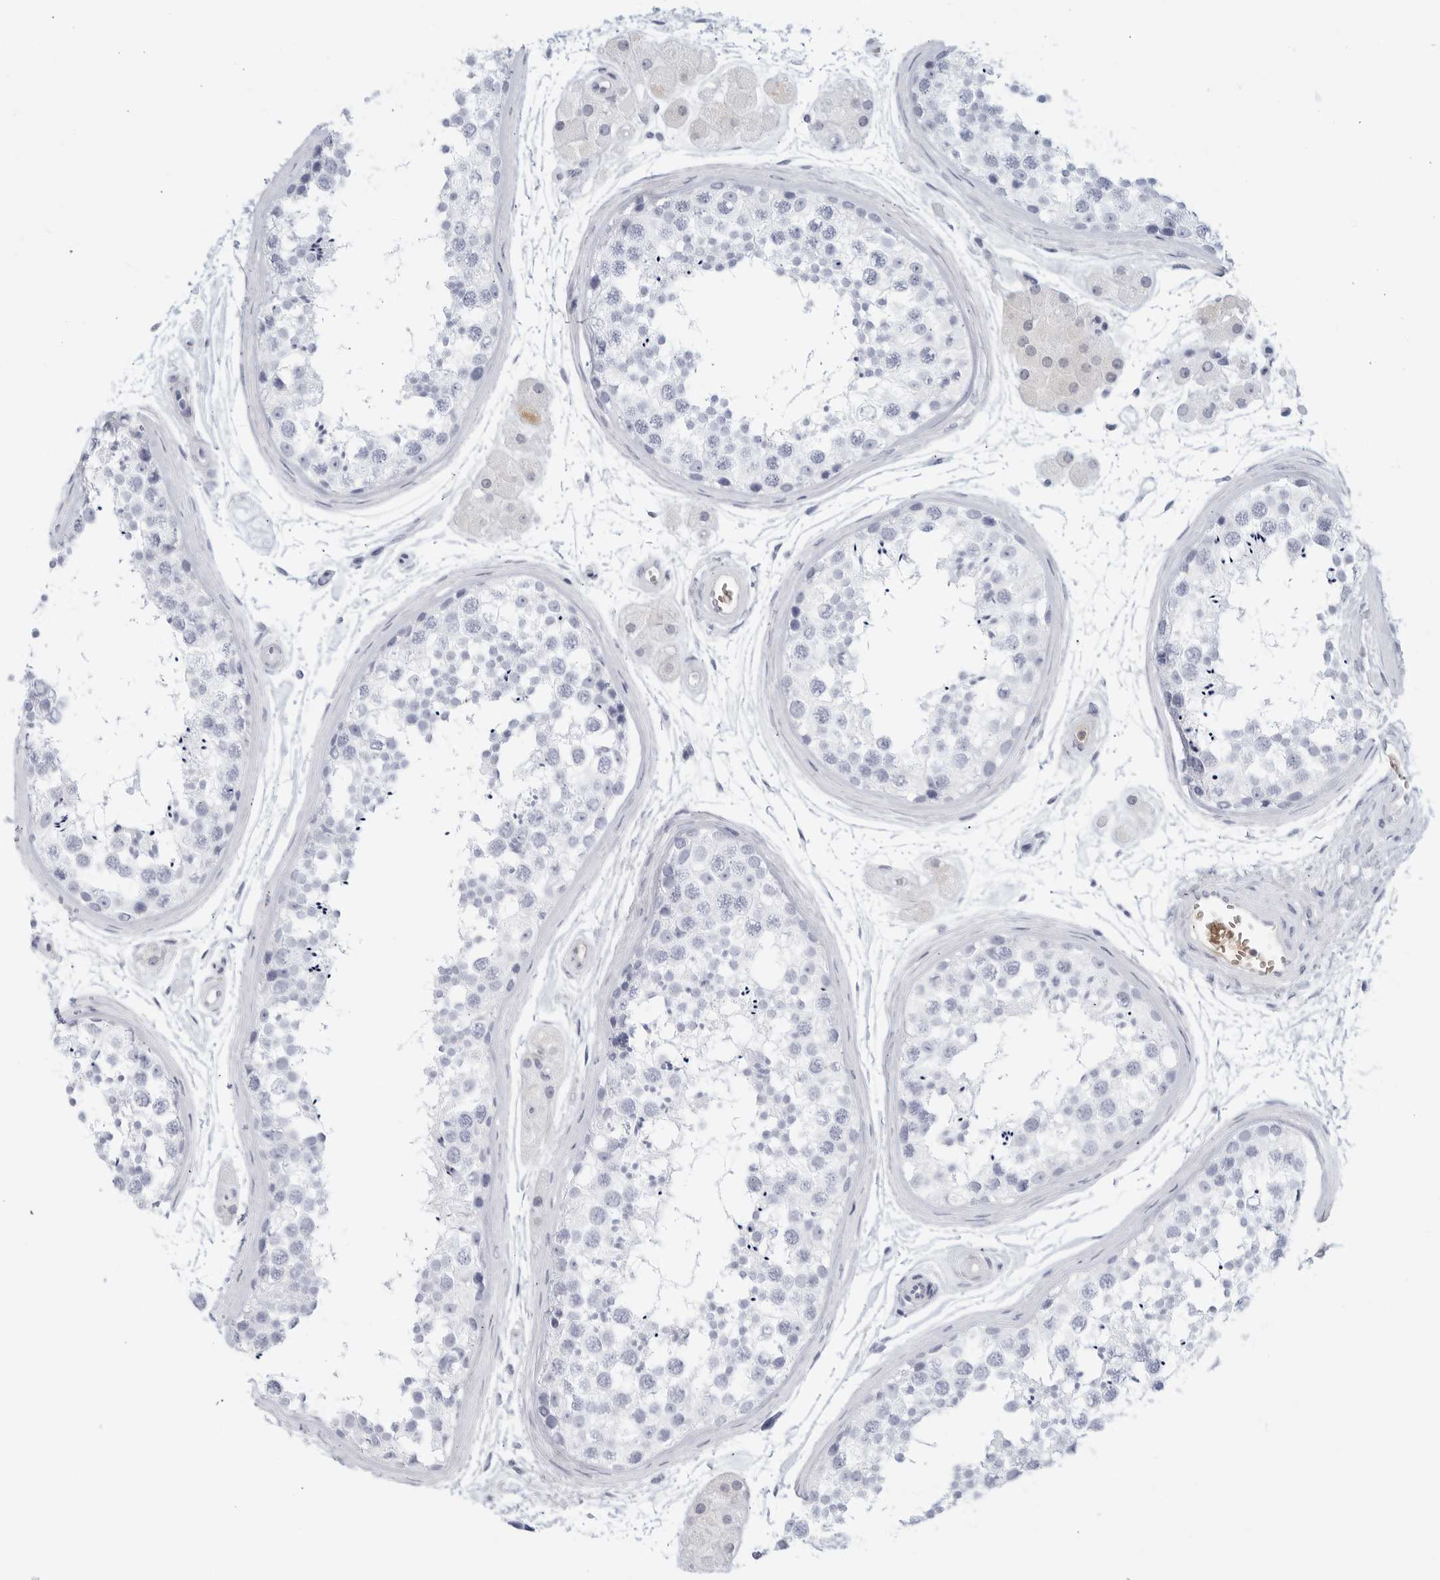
{"staining": {"intensity": "negative", "quantity": "none", "location": "none"}, "tissue": "testis", "cell_type": "Cells in seminiferous ducts", "image_type": "normal", "snomed": [{"axis": "morphology", "description": "Normal tissue, NOS"}, {"axis": "topography", "description": "Testis"}], "caption": "An image of human testis is negative for staining in cells in seminiferous ducts. (DAB (3,3'-diaminobenzidine) immunohistochemistry (IHC) with hematoxylin counter stain).", "gene": "FGG", "patient": {"sex": "male", "age": 56}}